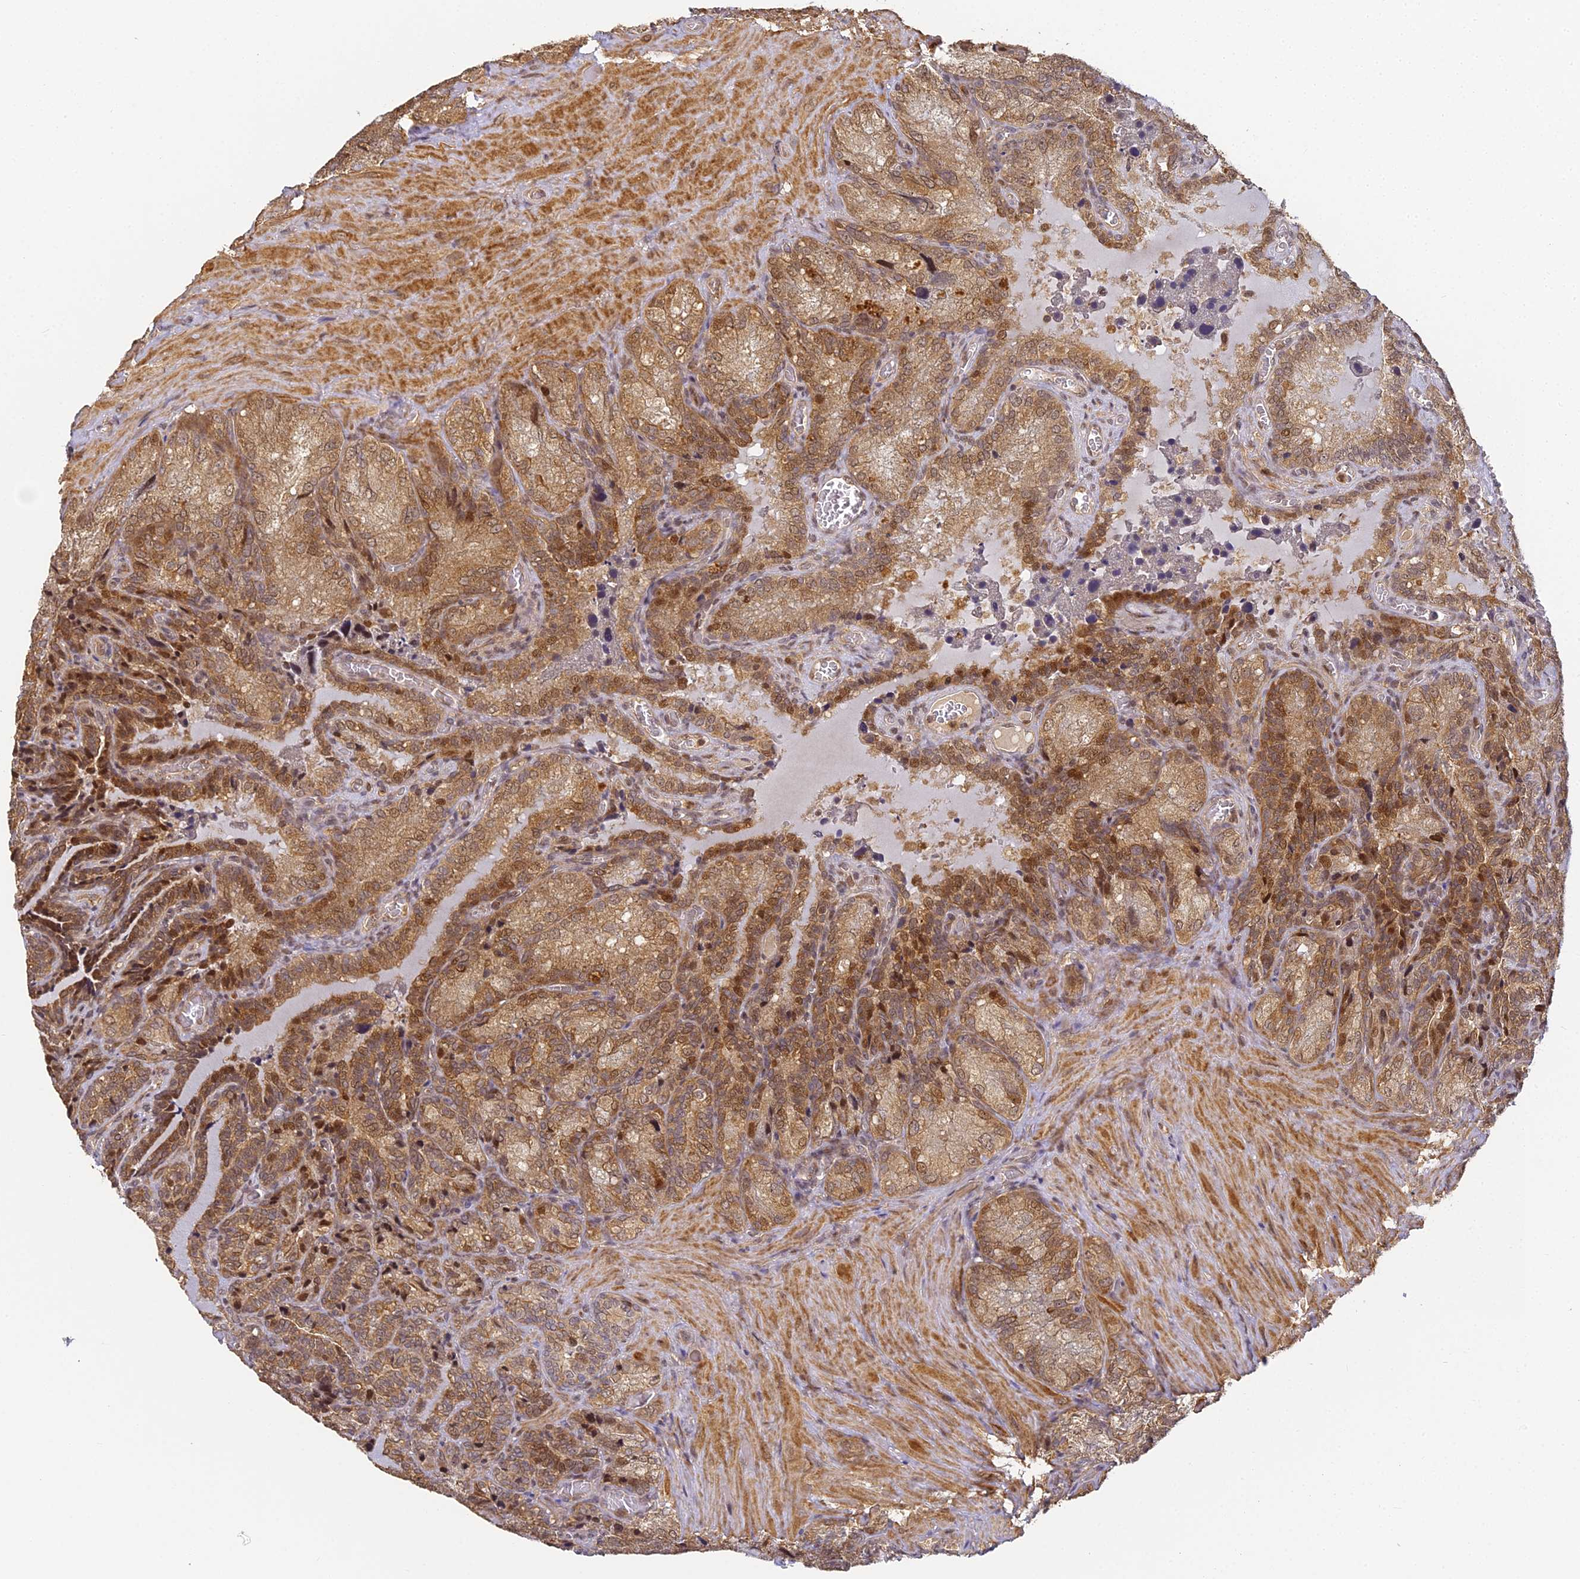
{"staining": {"intensity": "moderate", "quantity": ">75%", "location": "cytoplasmic/membranous,nuclear"}, "tissue": "seminal vesicle", "cell_type": "Glandular cells", "image_type": "normal", "snomed": [{"axis": "morphology", "description": "Normal tissue, NOS"}, {"axis": "topography", "description": "Seminal veicle"}], "caption": "Immunohistochemistry (DAB (3,3'-diaminobenzidine)) staining of benign seminal vesicle demonstrates moderate cytoplasmic/membranous,nuclear protein positivity in about >75% of glandular cells. The staining was performed using DAB (3,3'-diaminobenzidine) to visualize the protein expression in brown, while the nuclei were stained in blue with hematoxylin (Magnification: 20x).", "gene": "ENSG00000268870", "patient": {"sex": "male", "age": 62}}